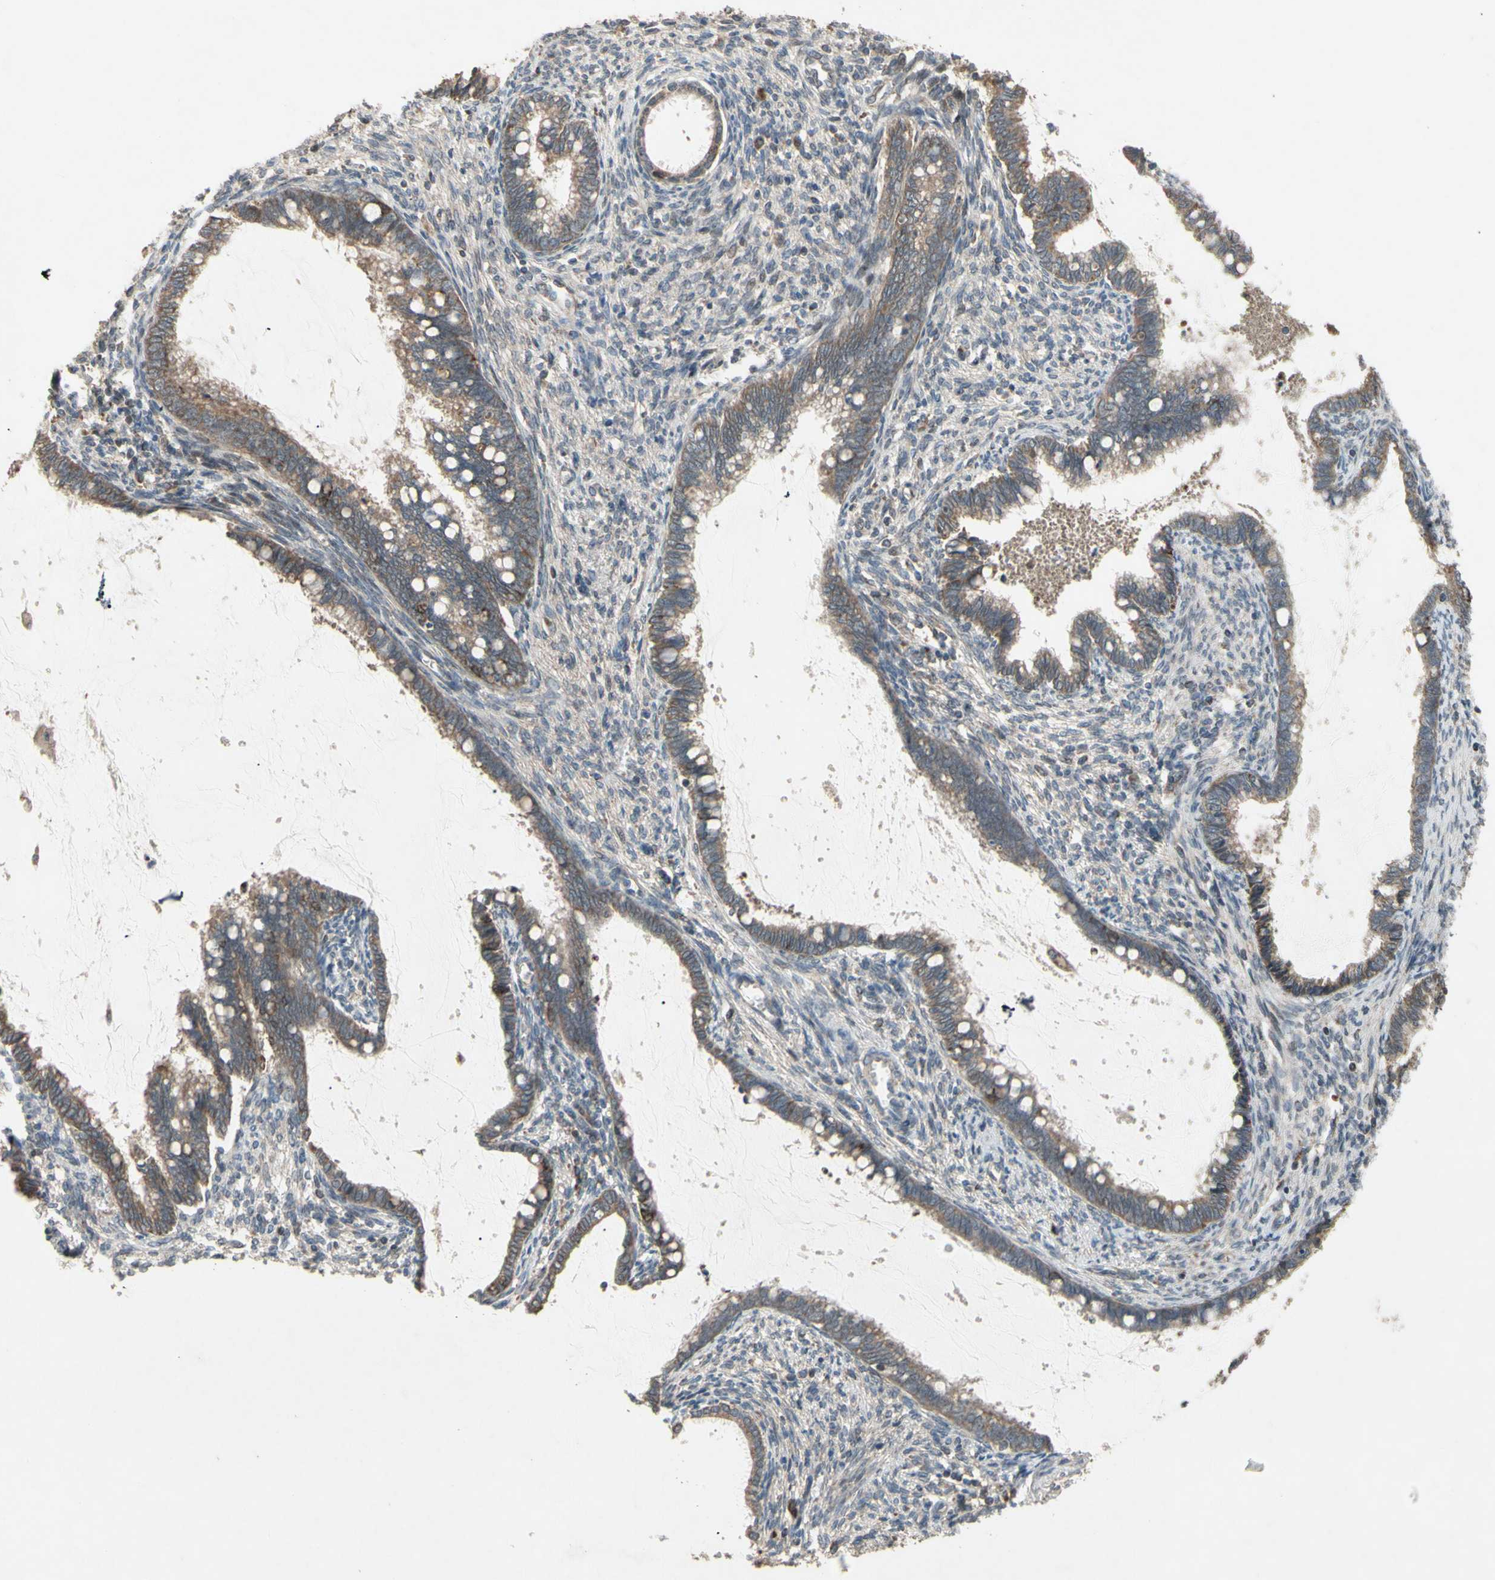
{"staining": {"intensity": "weak", "quantity": ">75%", "location": "cytoplasmic/membranous"}, "tissue": "cervical cancer", "cell_type": "Tumor cells", "image_type": "cancer", "snomed": [{"axis": "morphology", "description": "Adenocarcinoma, NOS"}, {"axis": "topography", "description": "Cervix"}], "caption": "Immunohistochemistry staining of cervical cancer, which shows low levels of weak cytoplasmic/membranous staining in approximately >75% of tumor cells indicating weak cytoplasmic/membranous protein positivity. The staining was performed using DAB (3,3'-diaminobenzidine) (brown) for protein detection and nuclei were counterstained in hematoxylin (blue).", "gene": "CD164", "patient": {"sex": "female", "age": 44}}